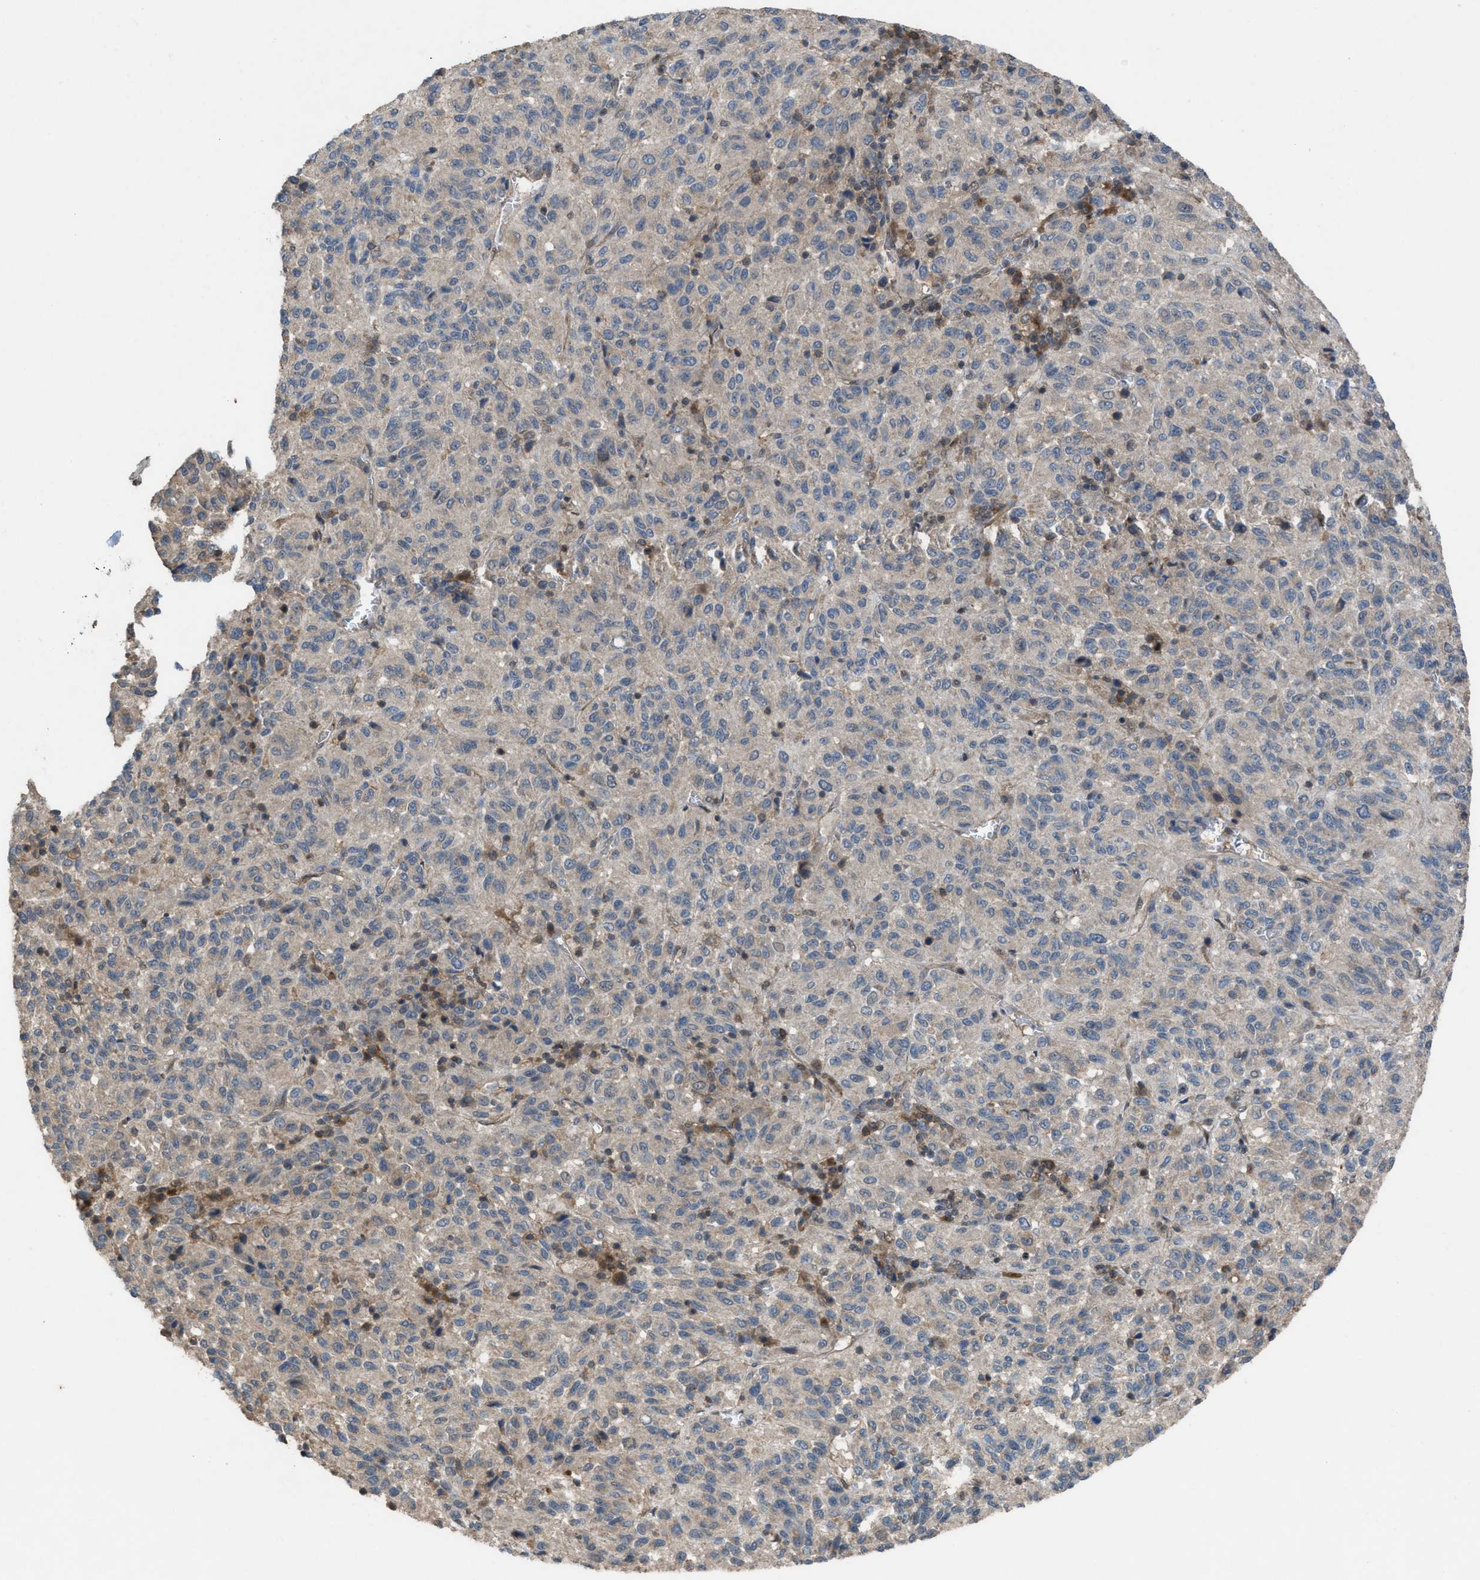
{"staining": {"intensity": "negative", "quantity": "none", "location": "none"}, "tissue": "melanoma", "cell_type": "Tumor cells", "image_type": "cancer", "snomed": [{"axis": "morphology", "description": "Malignant melanoma, Metastatic site"}, {"axis": "topography", "description": "Lung"}], "caption": "Melanoma was stained to show a protein in brown. There is no significant positivity in tumor cells.", "gene": "PLAA", "patient": {"sex": "male", "age": 64}}